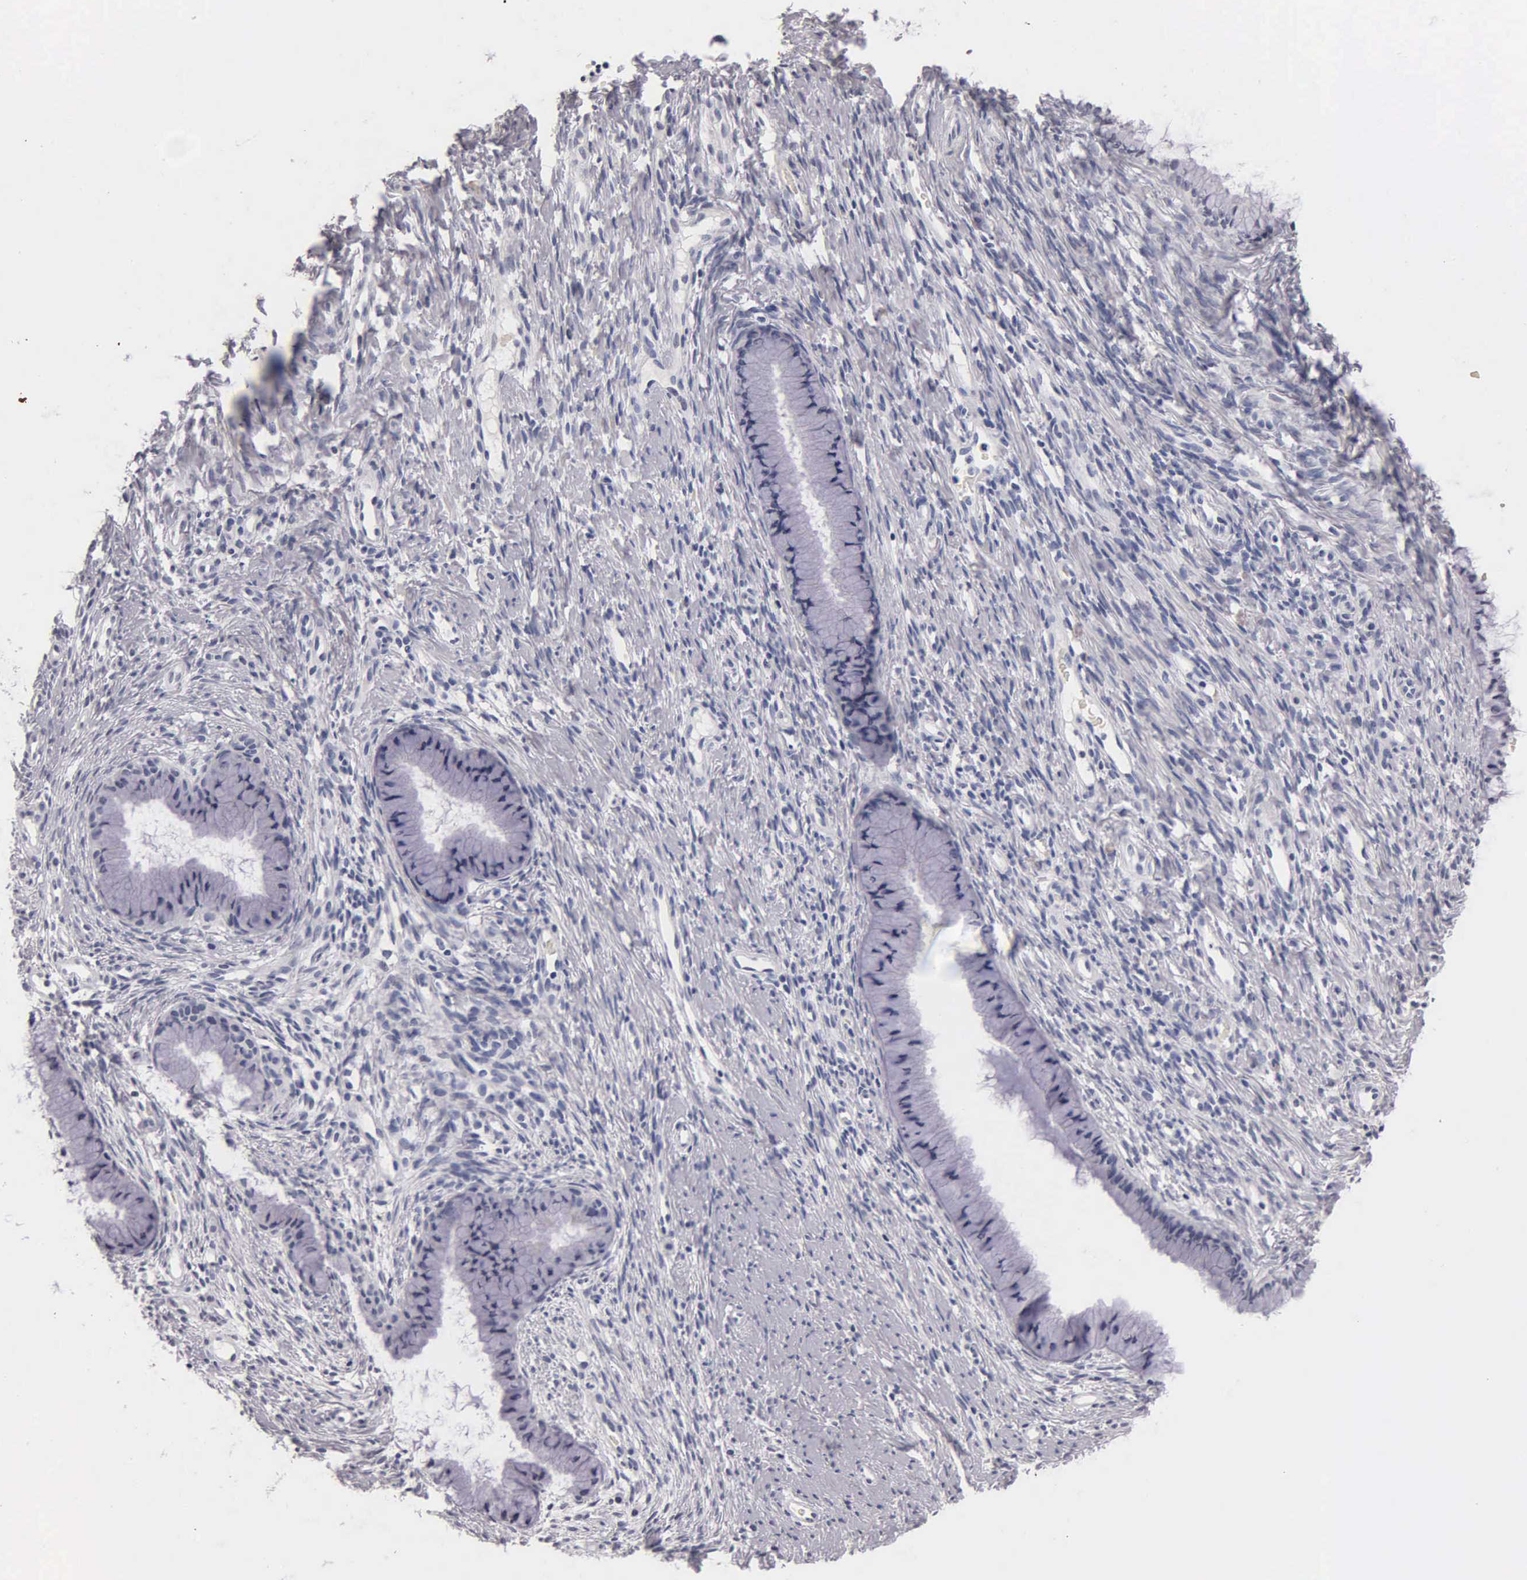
{"staining": {"intensity": "negative", "quantity": "none", "location": "none"}, "tissue": "cervix", "cell_type": "Glandular cells", "image_type": "normal", "snomed": [{"axis": "morphology", "description": "Normal tissue, NOS"}, {"axis": "topography", "description": "Cervix"}], "caption": "Immunohistochemical staining of benign human cervix displays no significant positivity in glandular cells. (IHC, brightfield microscopy, high magnification).", "gene": "SST", "patient": {"sex": "female", "age": 82}}